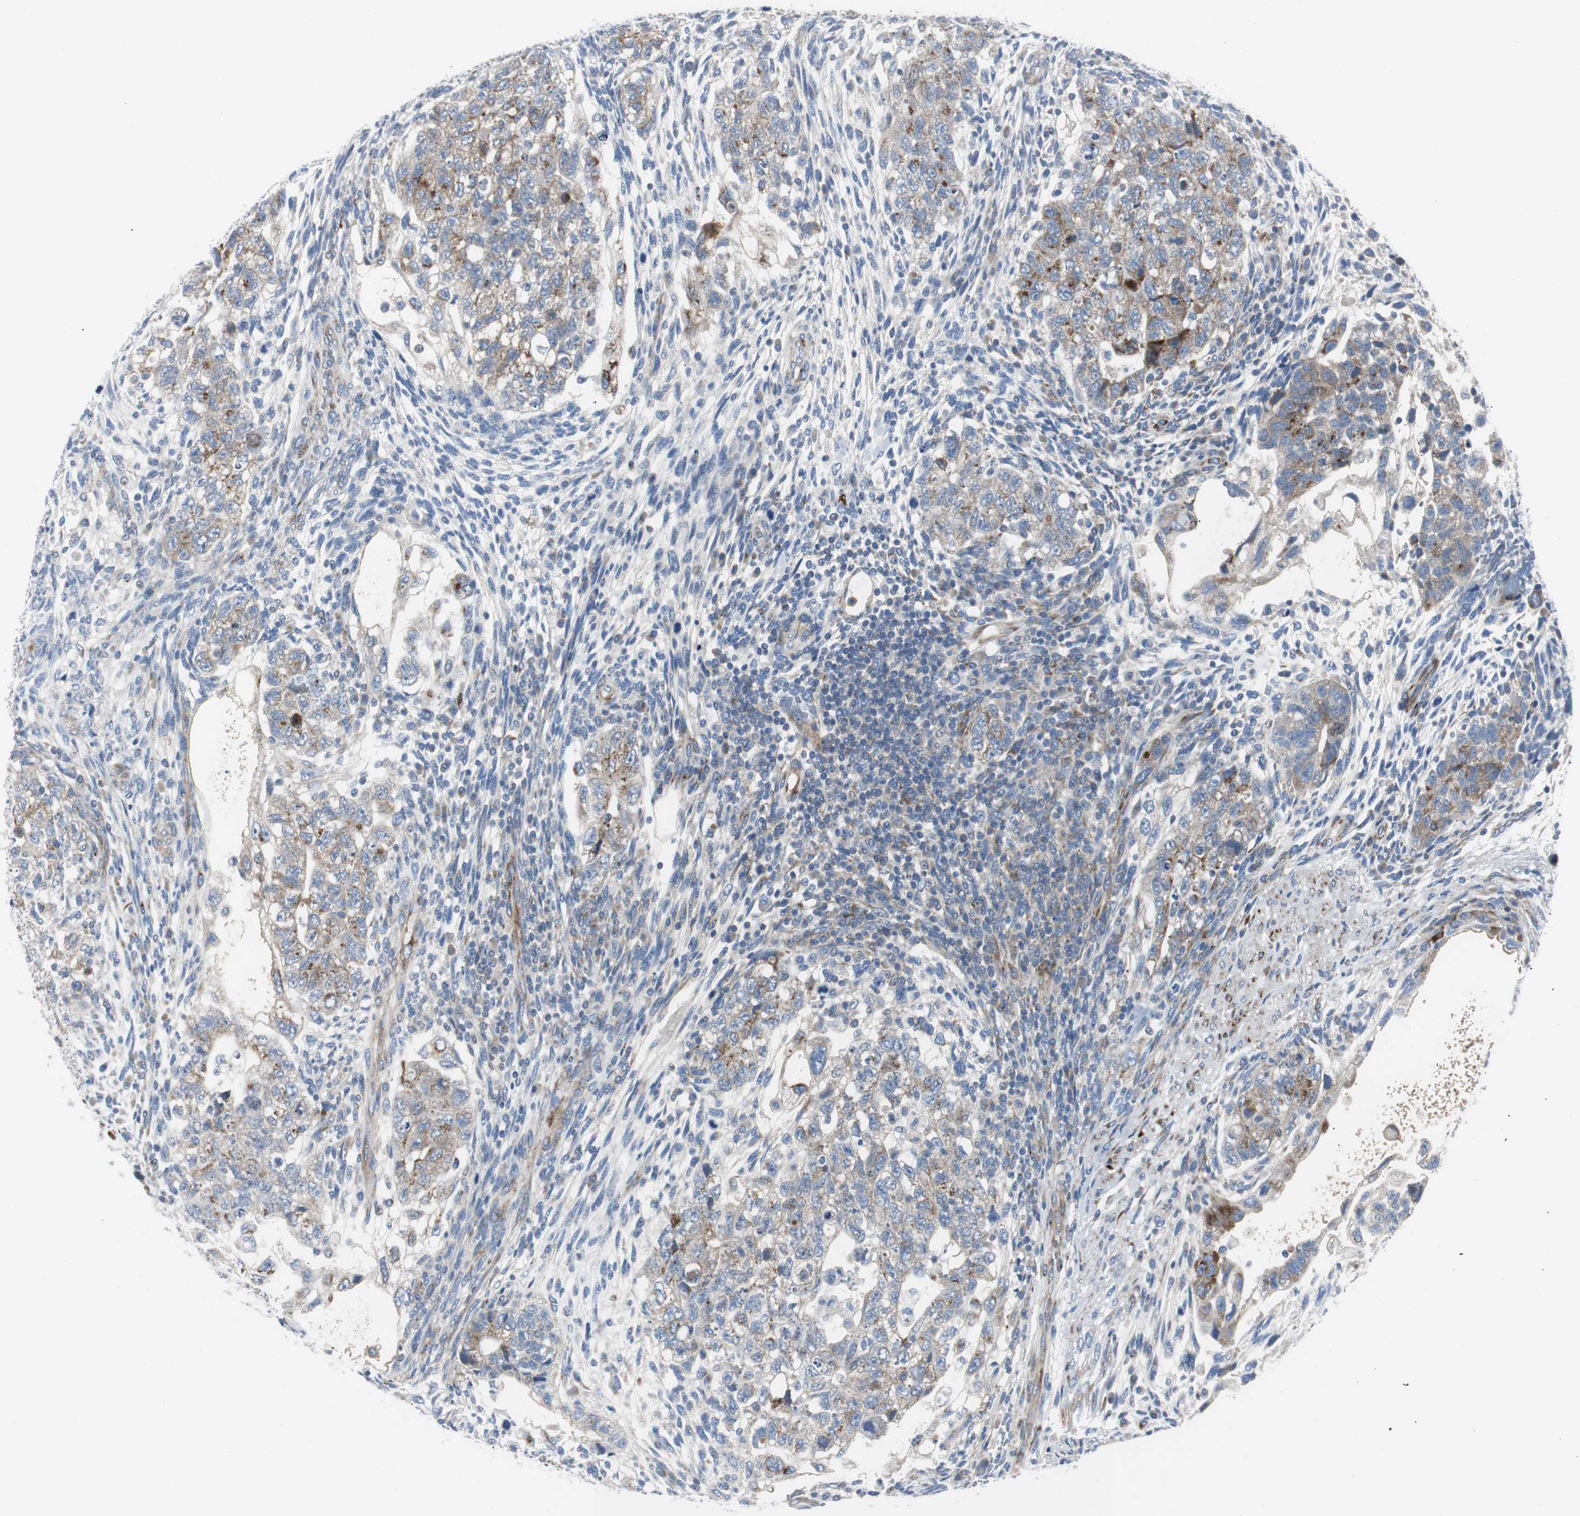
{"staining": {"intensity": "weak", "quantity": ">75%", "location": "cytoplasmic/membranous"}, "tissue": "testis cancer", "cell_type": "Tumor cells", "image_type": "cancer", "snomed": [{"axis": "morphology", "description": "Normal tissue, NOS"}, {"axis": "morphology", "description": "Carcinoma, Embryonal, NOS"}, {"axis": "topography", "description": "Testis"}], "caption": "This micrograph displays immunohistochemistry (IHC) staining of human testis cancer (embryonal carcinoma), with low weak cytoplasmic/membranous positivity in about >75% of tumor cells.", "gene": "BBC3", "patient": {"sex": "male", "age": 36}}